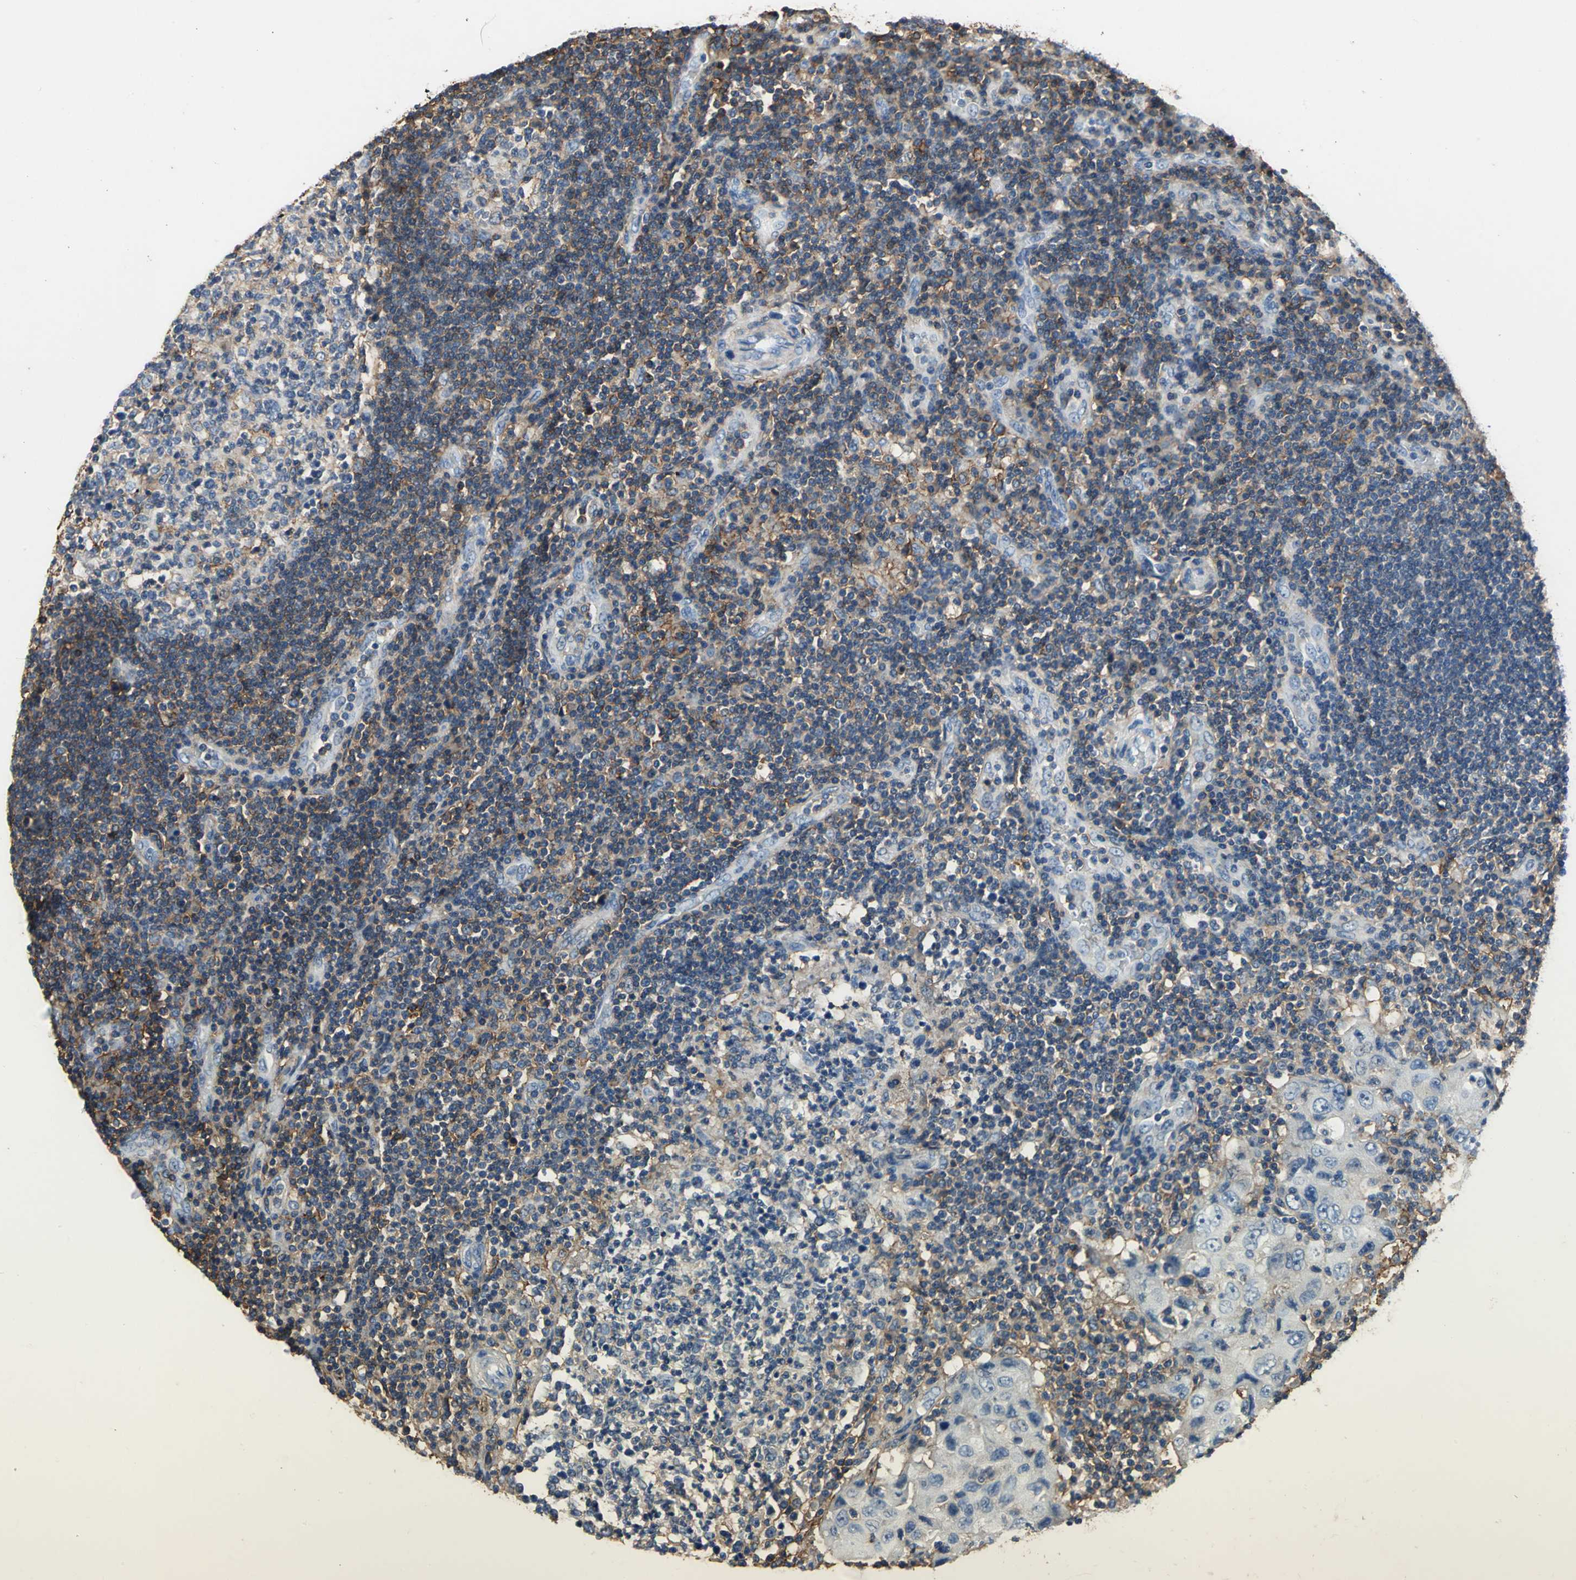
{"staining": {"intensity": "moderate", "quantity": "25%-75%", "location": "cytoplasmic/membranous"}, "tissue": "lymph node", "cell_type": "Germinal center cells", "image_type": "normal", "snomed": [{"axis": "morphology", "description": "Normal tissue, NOS"}, {"axis": "morphology", "description": "Squamous cell carcinoma, metastatic, NOS"}, {"axis": "topography", "description": "Lymph node"}], "caption": "The micrograph exhibits immunohistochemical staining of unremarkable lymph node. There is moderate cytoplasmic/membranous positivity is appreciated in approximately 25%-75% of germinal center cells.", "gene": "CD44", "patient": {"sex": "female", "age": 53}}